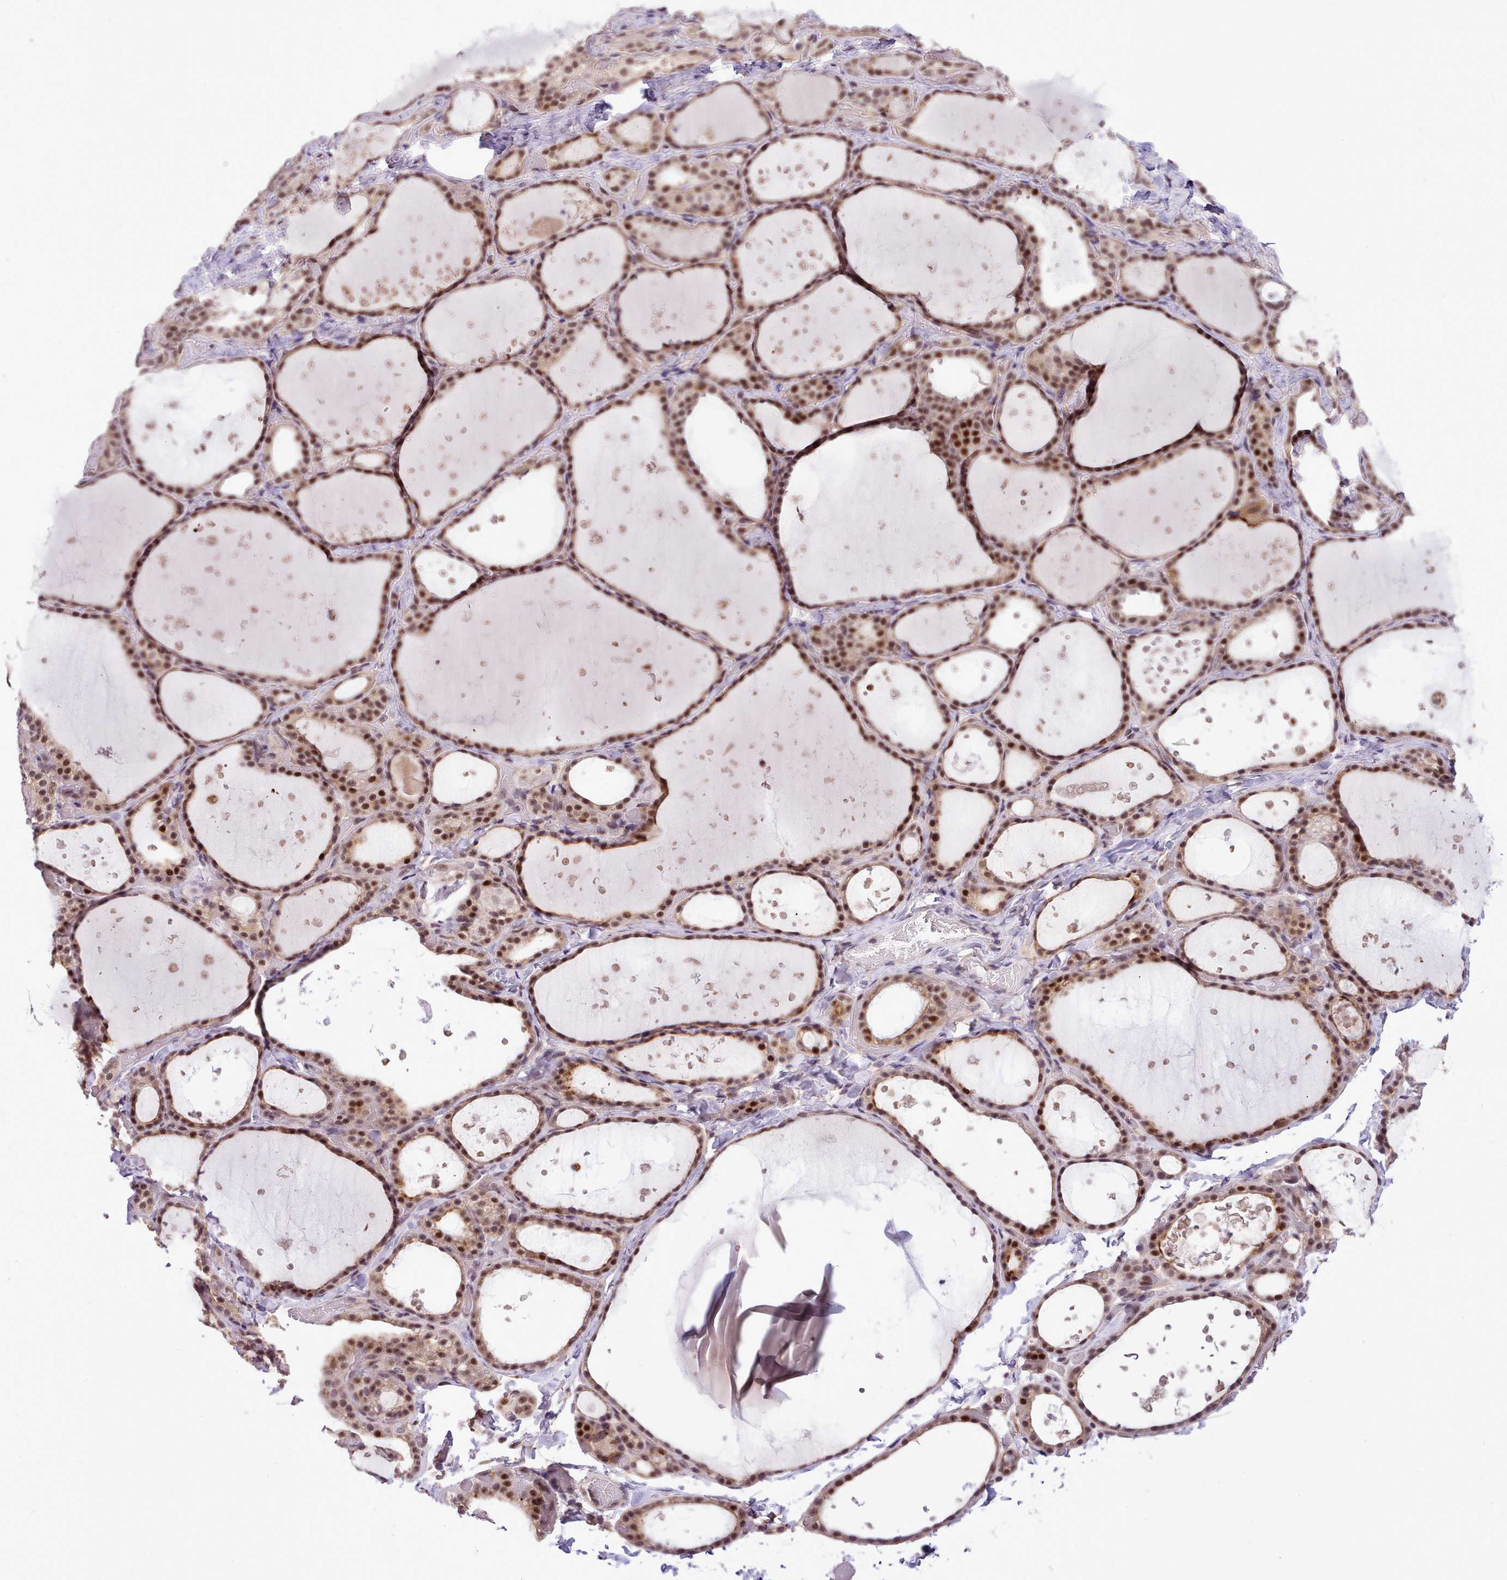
{"staining": {"intensity": "moderate", "quantity": ">75%", "location": "nuclear"}, "tissue": "thyroid gland", "cell_type": "Glandular cells", "image_type": "normal", "snomed": [{"axis": "morphology", "description": "Normal tissue, NOS"}, {"axis": "topography", "description": "Thyroid gland"}], "caption": "Immunohistochemistry (IHC) of normal human thyroid gland reveals medium levels of moderate nuclear staining in approximately >75% of glandular cells.", "gene": "HOXB7", "patient": {"sex": "female", "age": 44}}